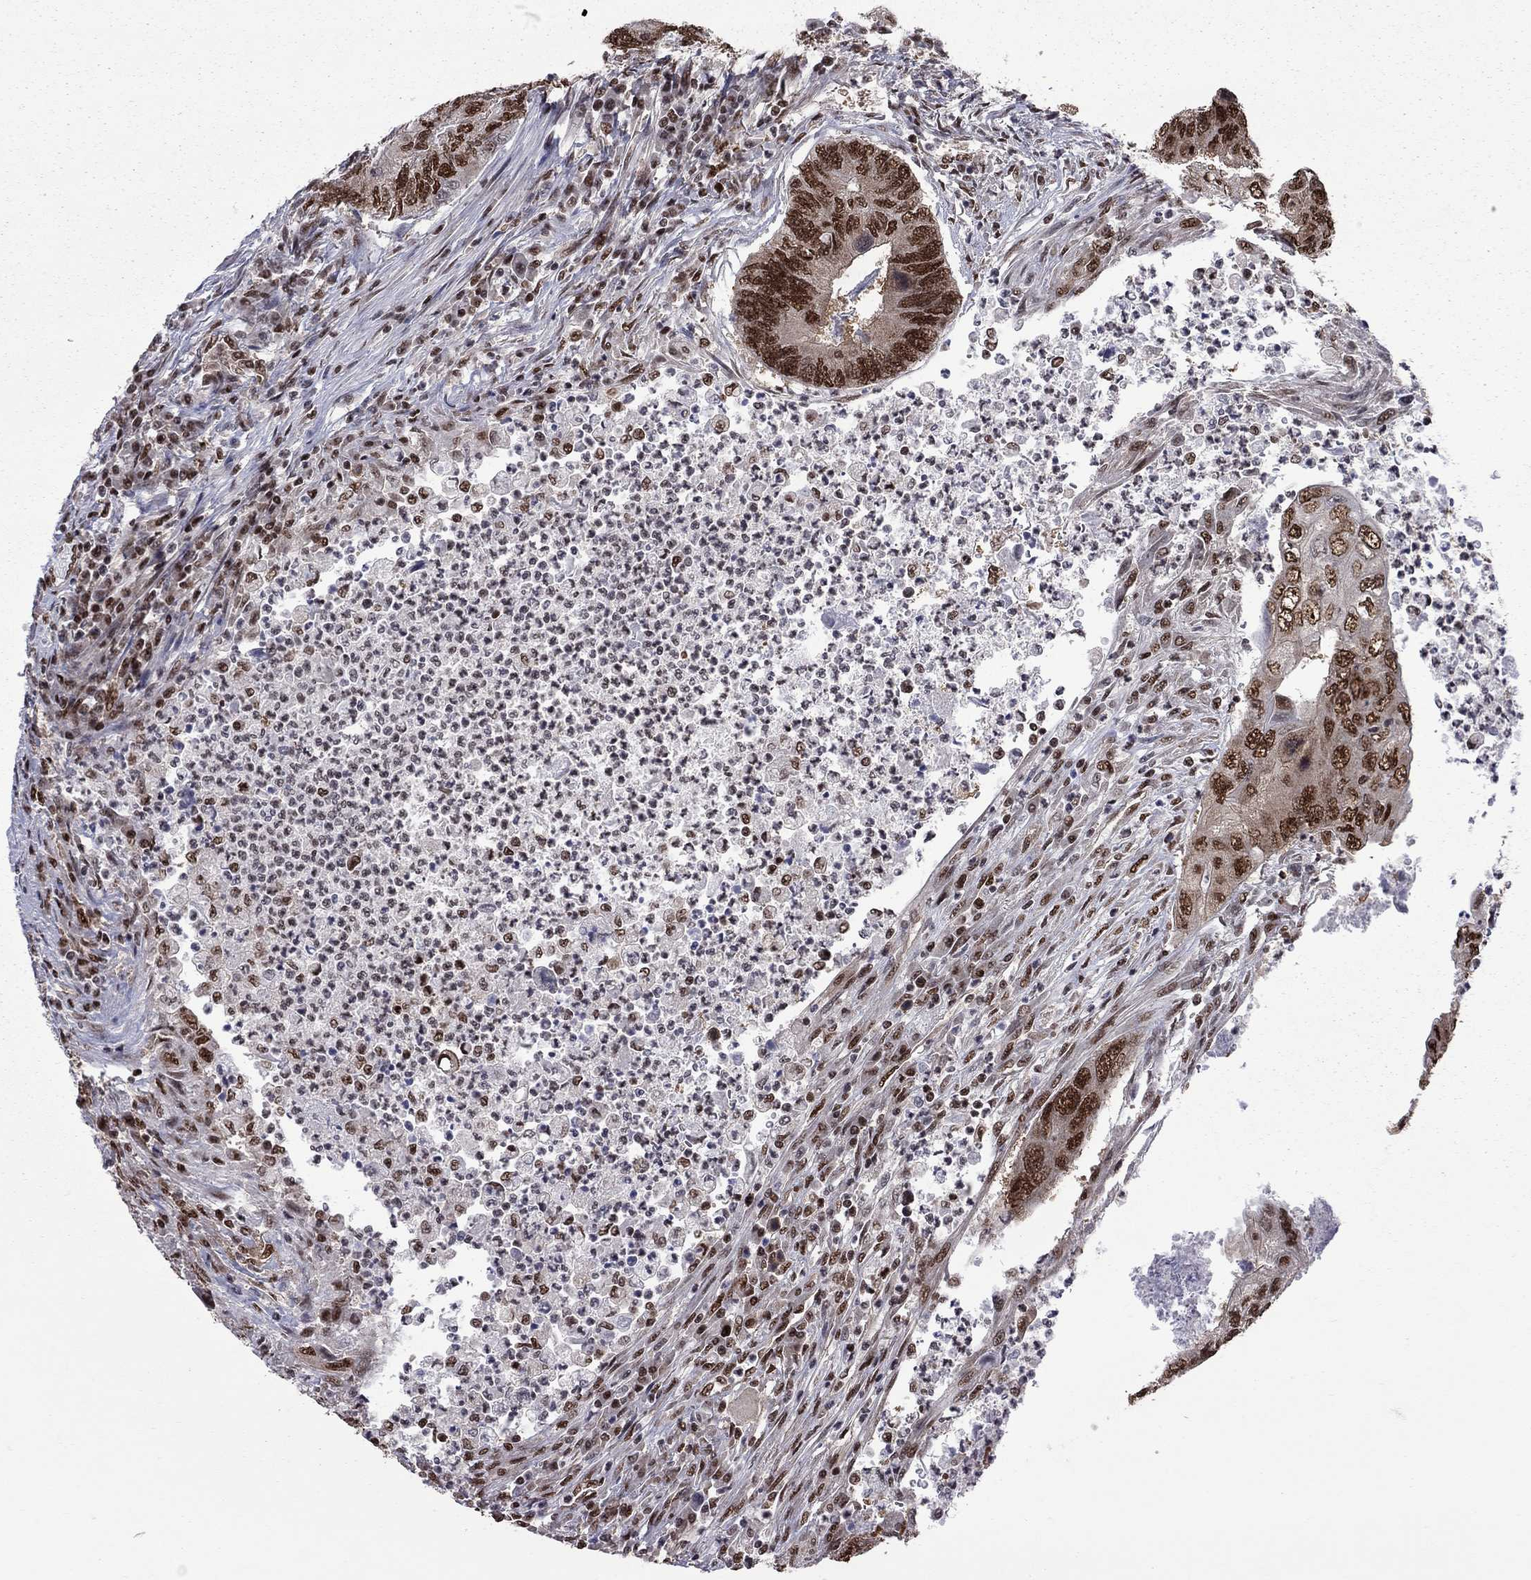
{"staining": {"intensity": "strong", "quantity": ">75%", "location": "nuclear"}, "tissue": "colorectal cancer", "cell_type": "Tumor cells", "image_type": "cancer", "snomed": [{"axis": "morphology", "description": "Adenocarcinoma, NOS"}, {"axis": "topography", "description": "Colon"}], "caption": "IHC (DAB (3,3'-diaminobenzidine)) staining of human colorectal cancer (adenocarcinoma) displays strong nuclear protein expression in approximately >75% of tumor cells.", "gene": "MED25", "patient": {"sex": "female", "age": 67}}